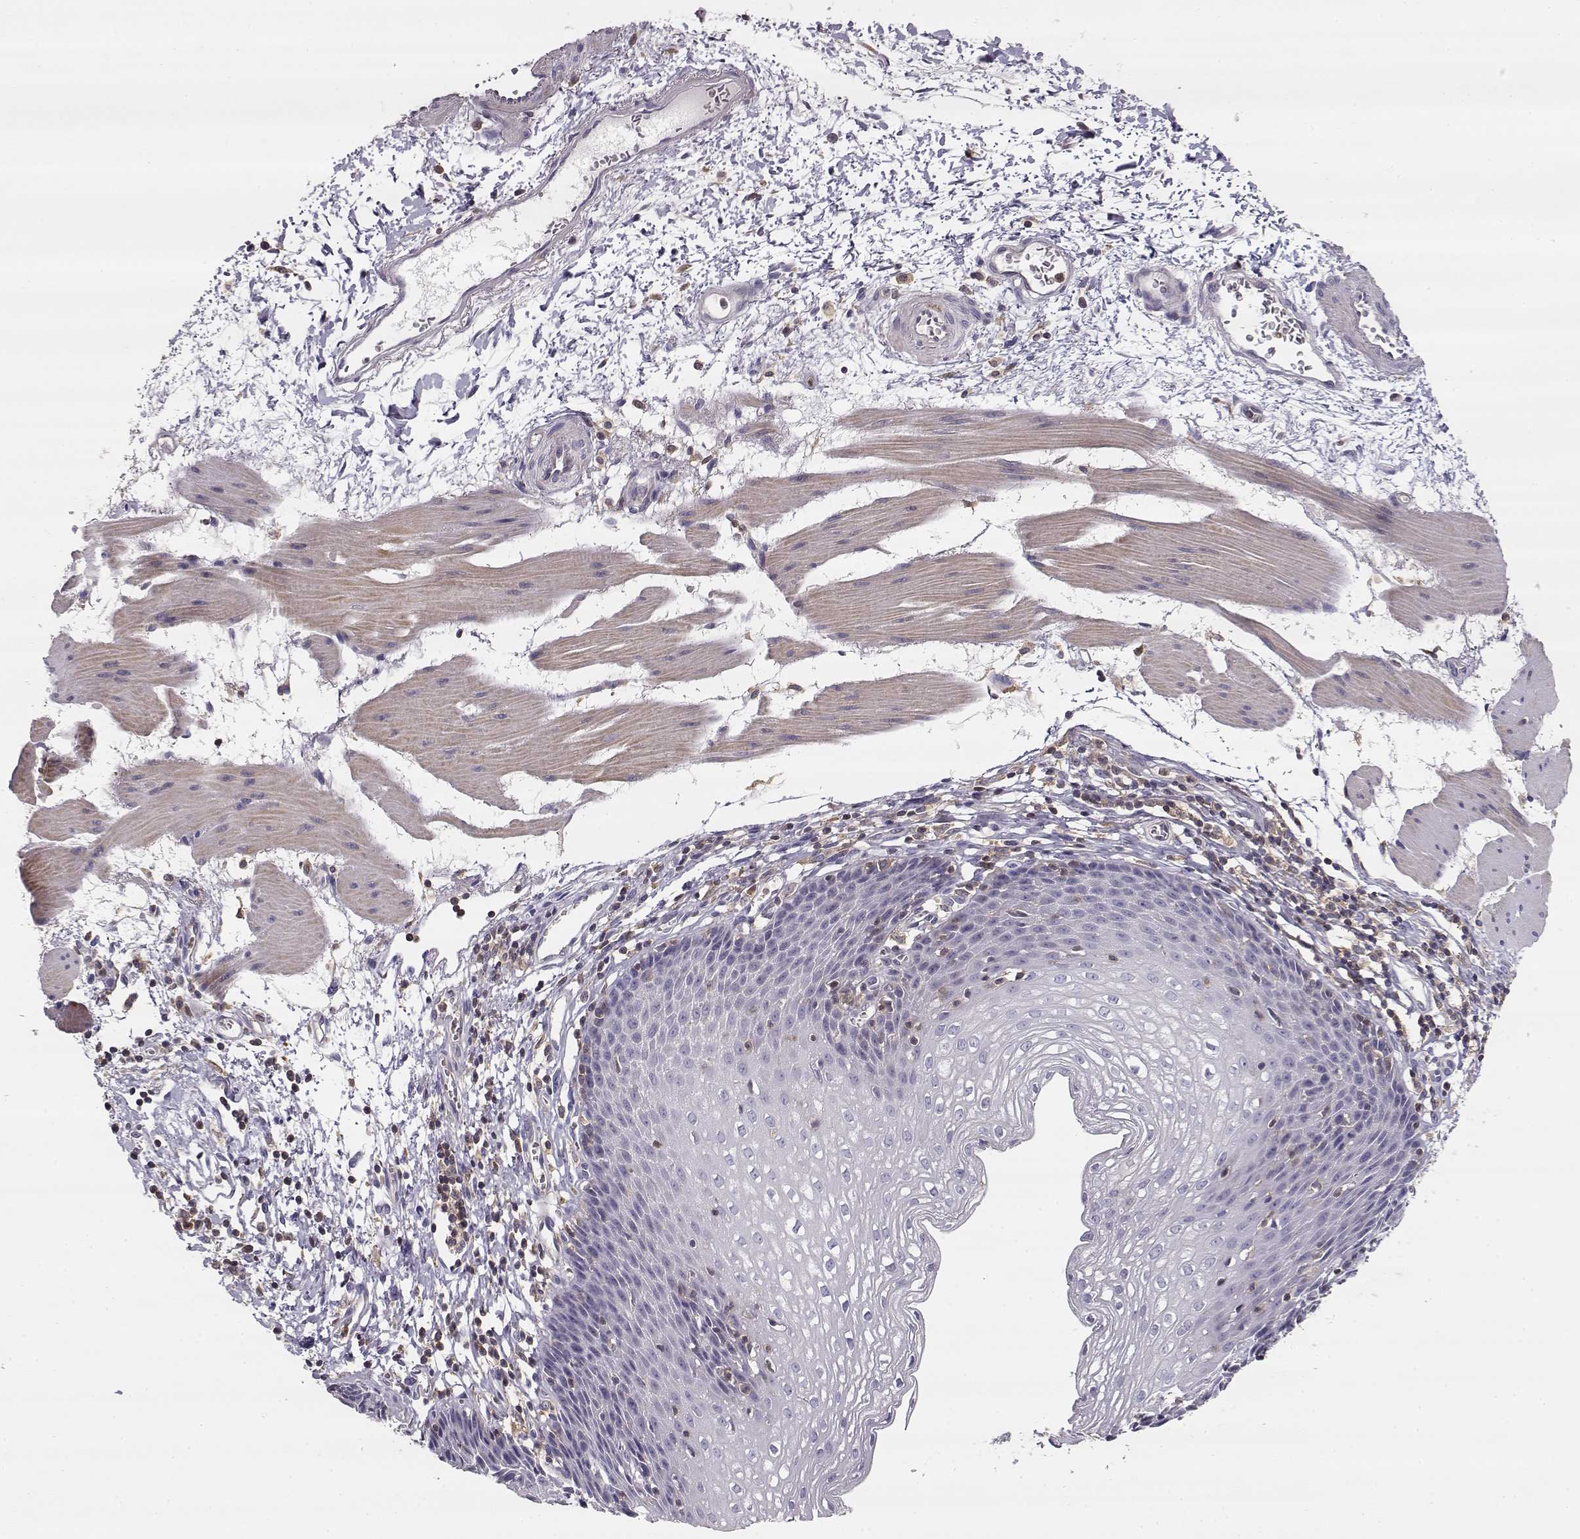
{"staining": {"intensity": "negative", "quantity": "none", "location": "none"}, "tissue": "esophagus", "cell_type": "Squamous epithelial cells", "image_type": "normal", "snomed": [{"axis": "morphology", "description": "Normal tissue, NOS"}, {"axis": "topography", "description": "Esophagus"}], "caption": "A high-resolution micrograph shows immunohistochemistry (IHC) staining of normal esophagus, which displays no significant positivity in squamous epithelial cells.", "gene": "VAV1", "patient": {"sex": "female", "age": 64}}